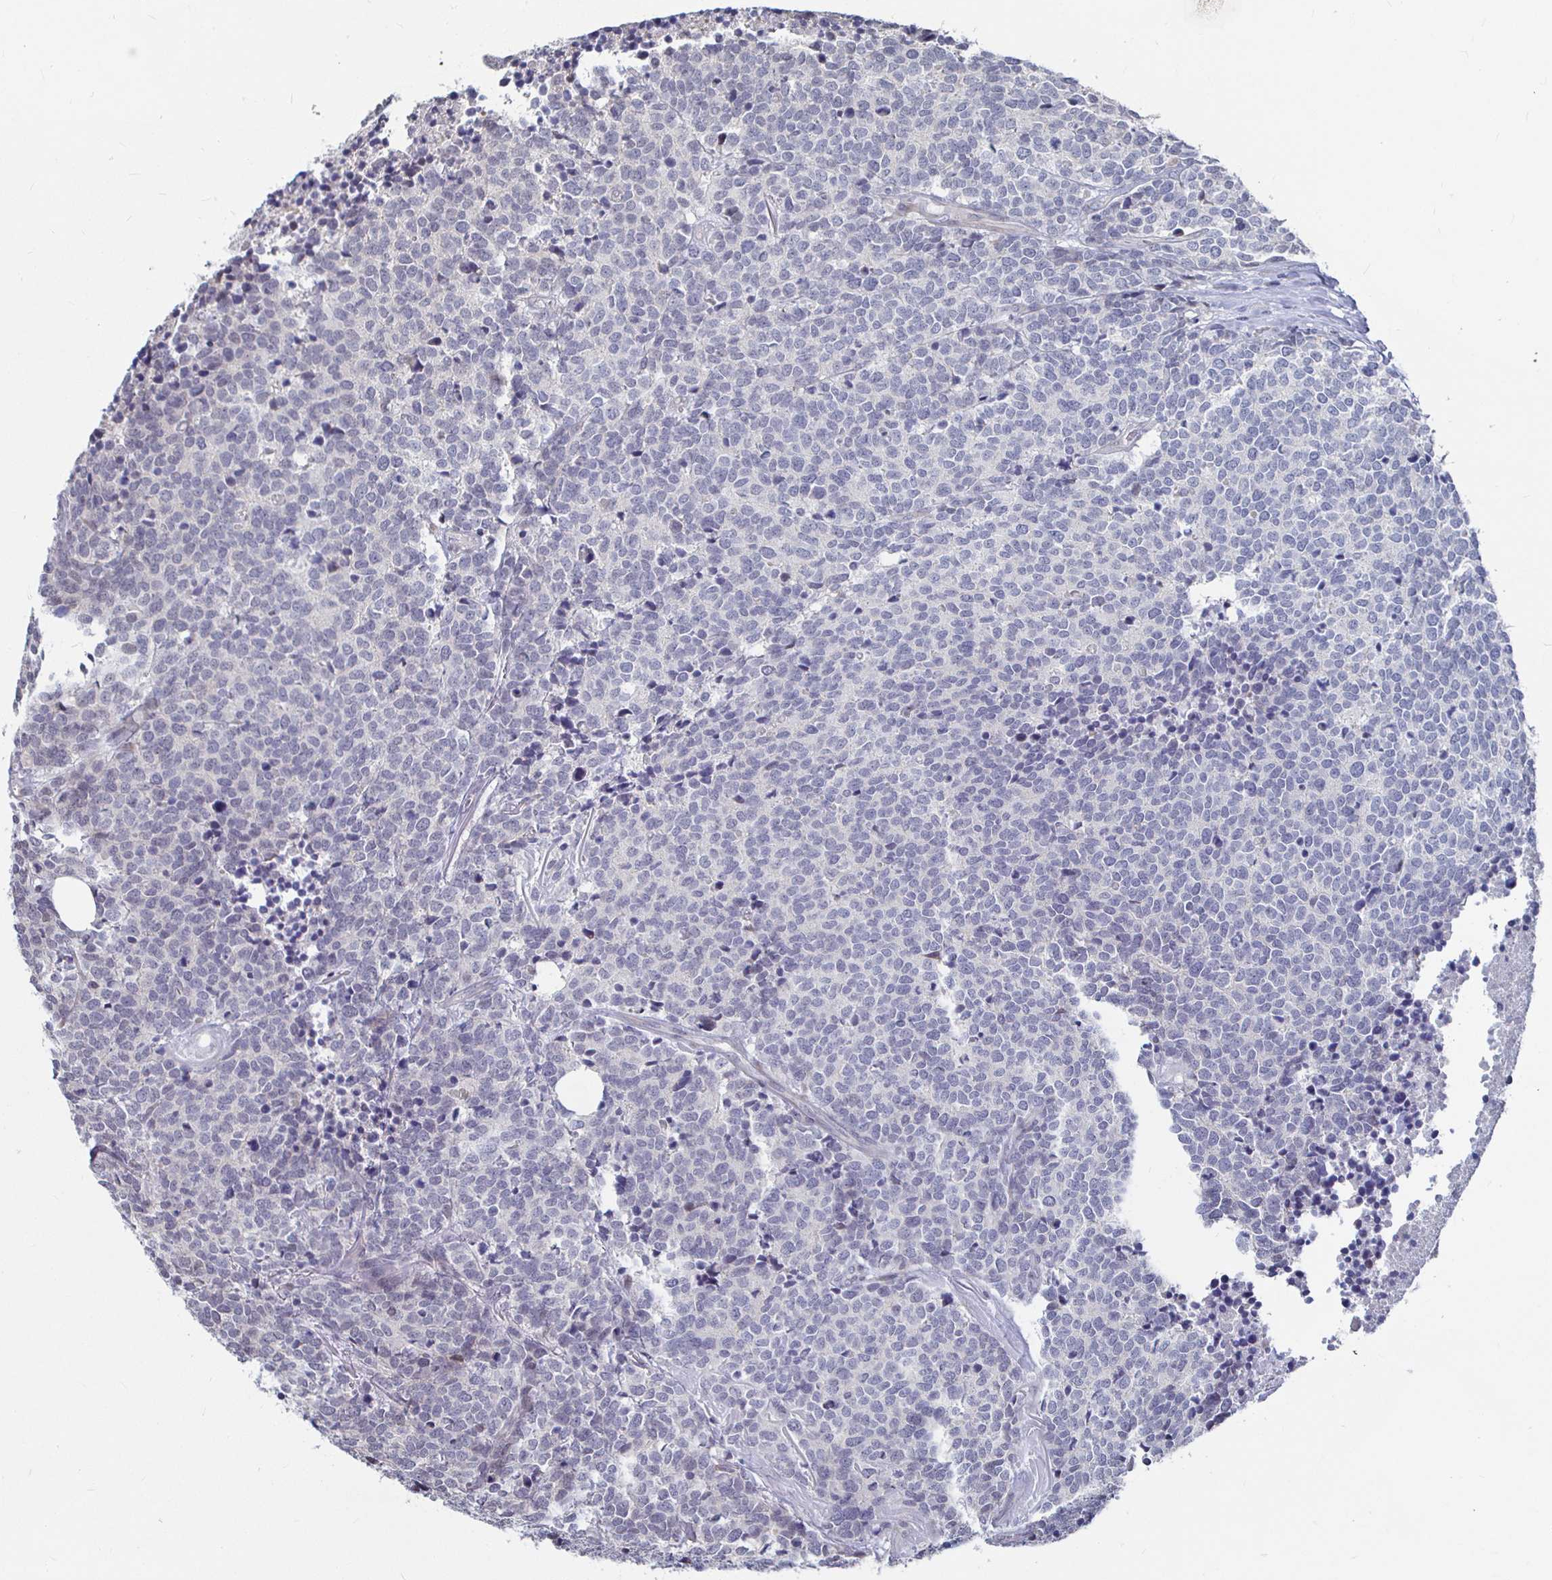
{"staining": {"intensity": "negative", "quantity": "none", "location": "none"}, "tissue": "carcinoid", "cell_type": "Tumor cells", "image_type": "cancer", "snomed": [{"axis": "morphology", "description": "Carcinoid, malignant, NOS"}, {"axis": "topography", "description": "Skin"}], "caption": "High magnification brightfield microscopy of carcinoid stained with DAB (3,3'-diaminobenzidine) (brown) and counterstained with hematoxylin (blue): tumor cells show no significant staining.", "gene": "CAPN11", "patient": {"sex": "female", "age": 79}}